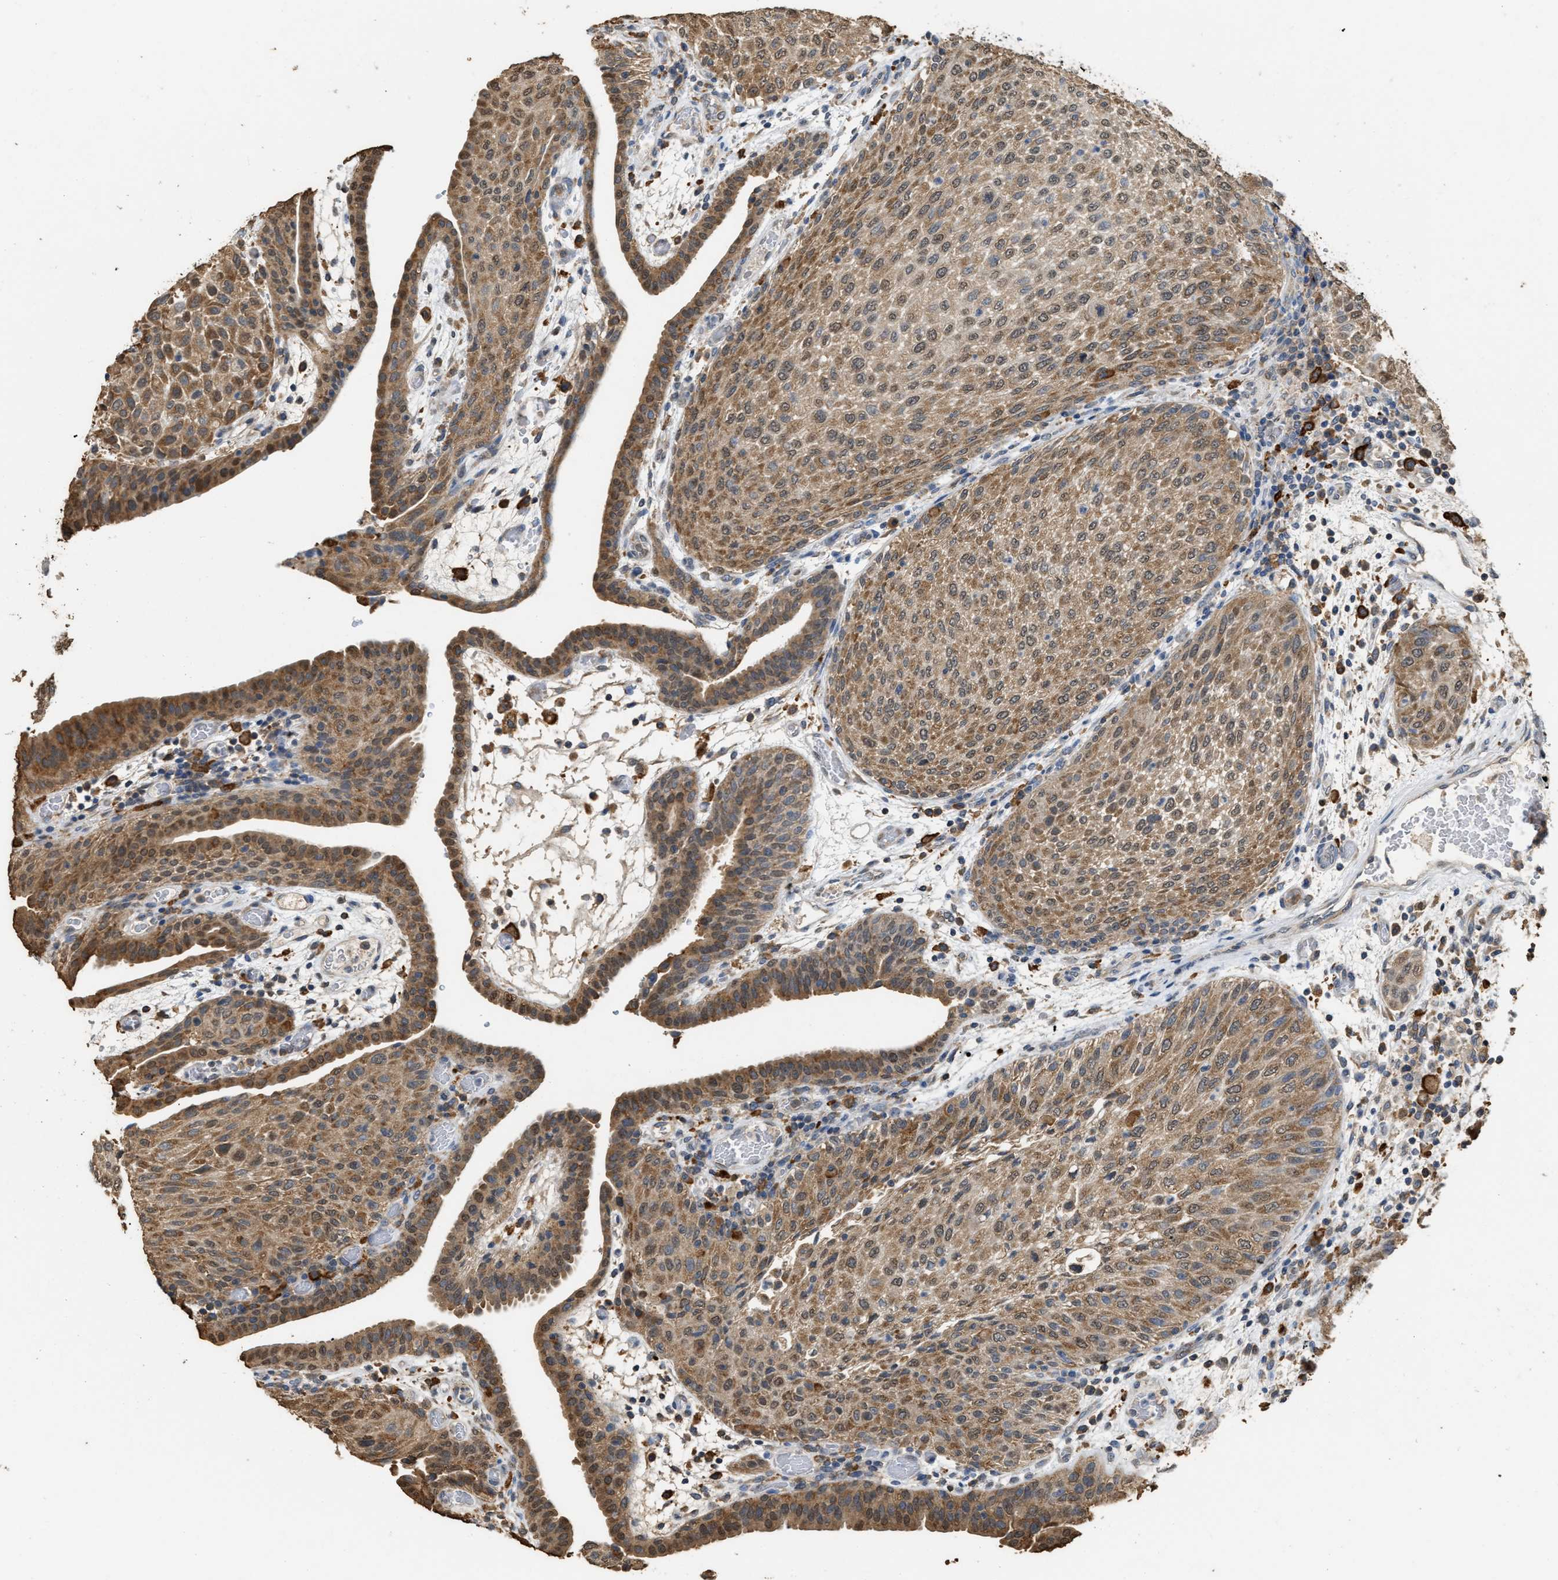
{"staining": {"intensity": "moderate", "quantity": ">75%", "location": "cytoplasmic/membranous"}, "tissue": "urothelial cancer", "cell_type": "Tumor cells", "image_type": "cancer", "snomed": [{"axis": "morphology", "description": "Urothelial carcinoma, Low grade"}, {"axis": "morphology", "description": "Urothelial carcinoma, High grade"}, {"axis": "topography", "description": "Urinary bladder"}], "caption": "Immunohistochemistry staining of urothelial carcinoma (high-grade), which reveals medium levels of moderate cytoplasmic/membranous staining in about >75% of tumor cells indicating moderate cytoplasmic/membranous protein positivity. The staining was performed using DAB (3,3'-diaminobenzidine) (brown) for protein detection and nuclei were counterstained in hematoxylin (blue).", "gene": "GCN1", "patient": {"sex": "male", "age": 35}}